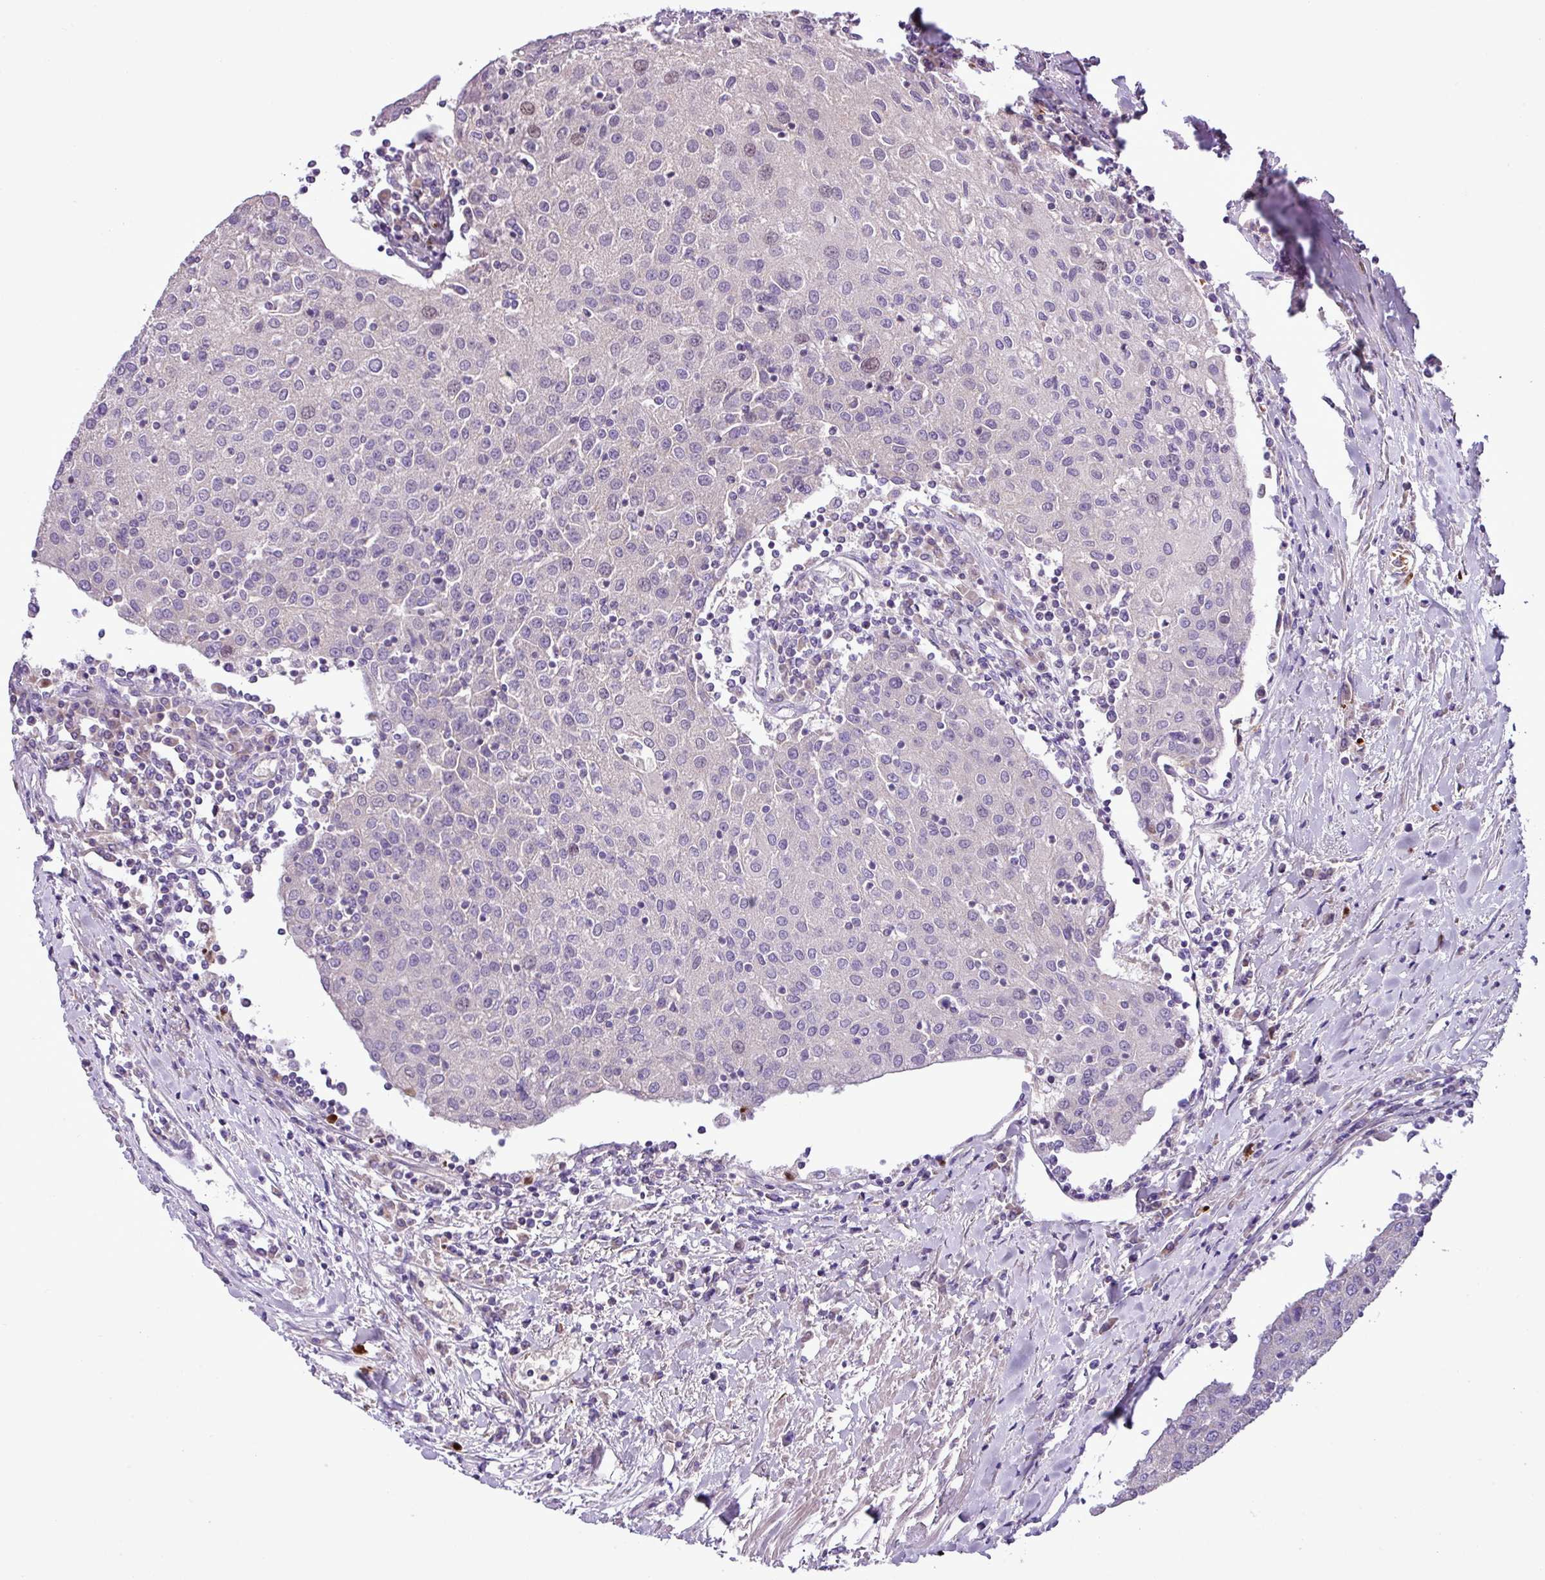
{"staining": {"intensity": "negative", "quantity": "none", "location": "none"}, "tissue": "urothelial cancer", "cell_type": "Tumor cells", "image_type": "cancer", "snomed": [{"axis": "morphology", "description": "Urothelial carcinoma, High grade"}, {"axis": "topography", "description": "Urinary bladder"}], "caption": "High-grade urothelial carcinoma was stained to show a protein in brown. There is no significant expression in tumor cells.", "gene": "FAM183A", "patient": {"sex": "female", "age": 85}}